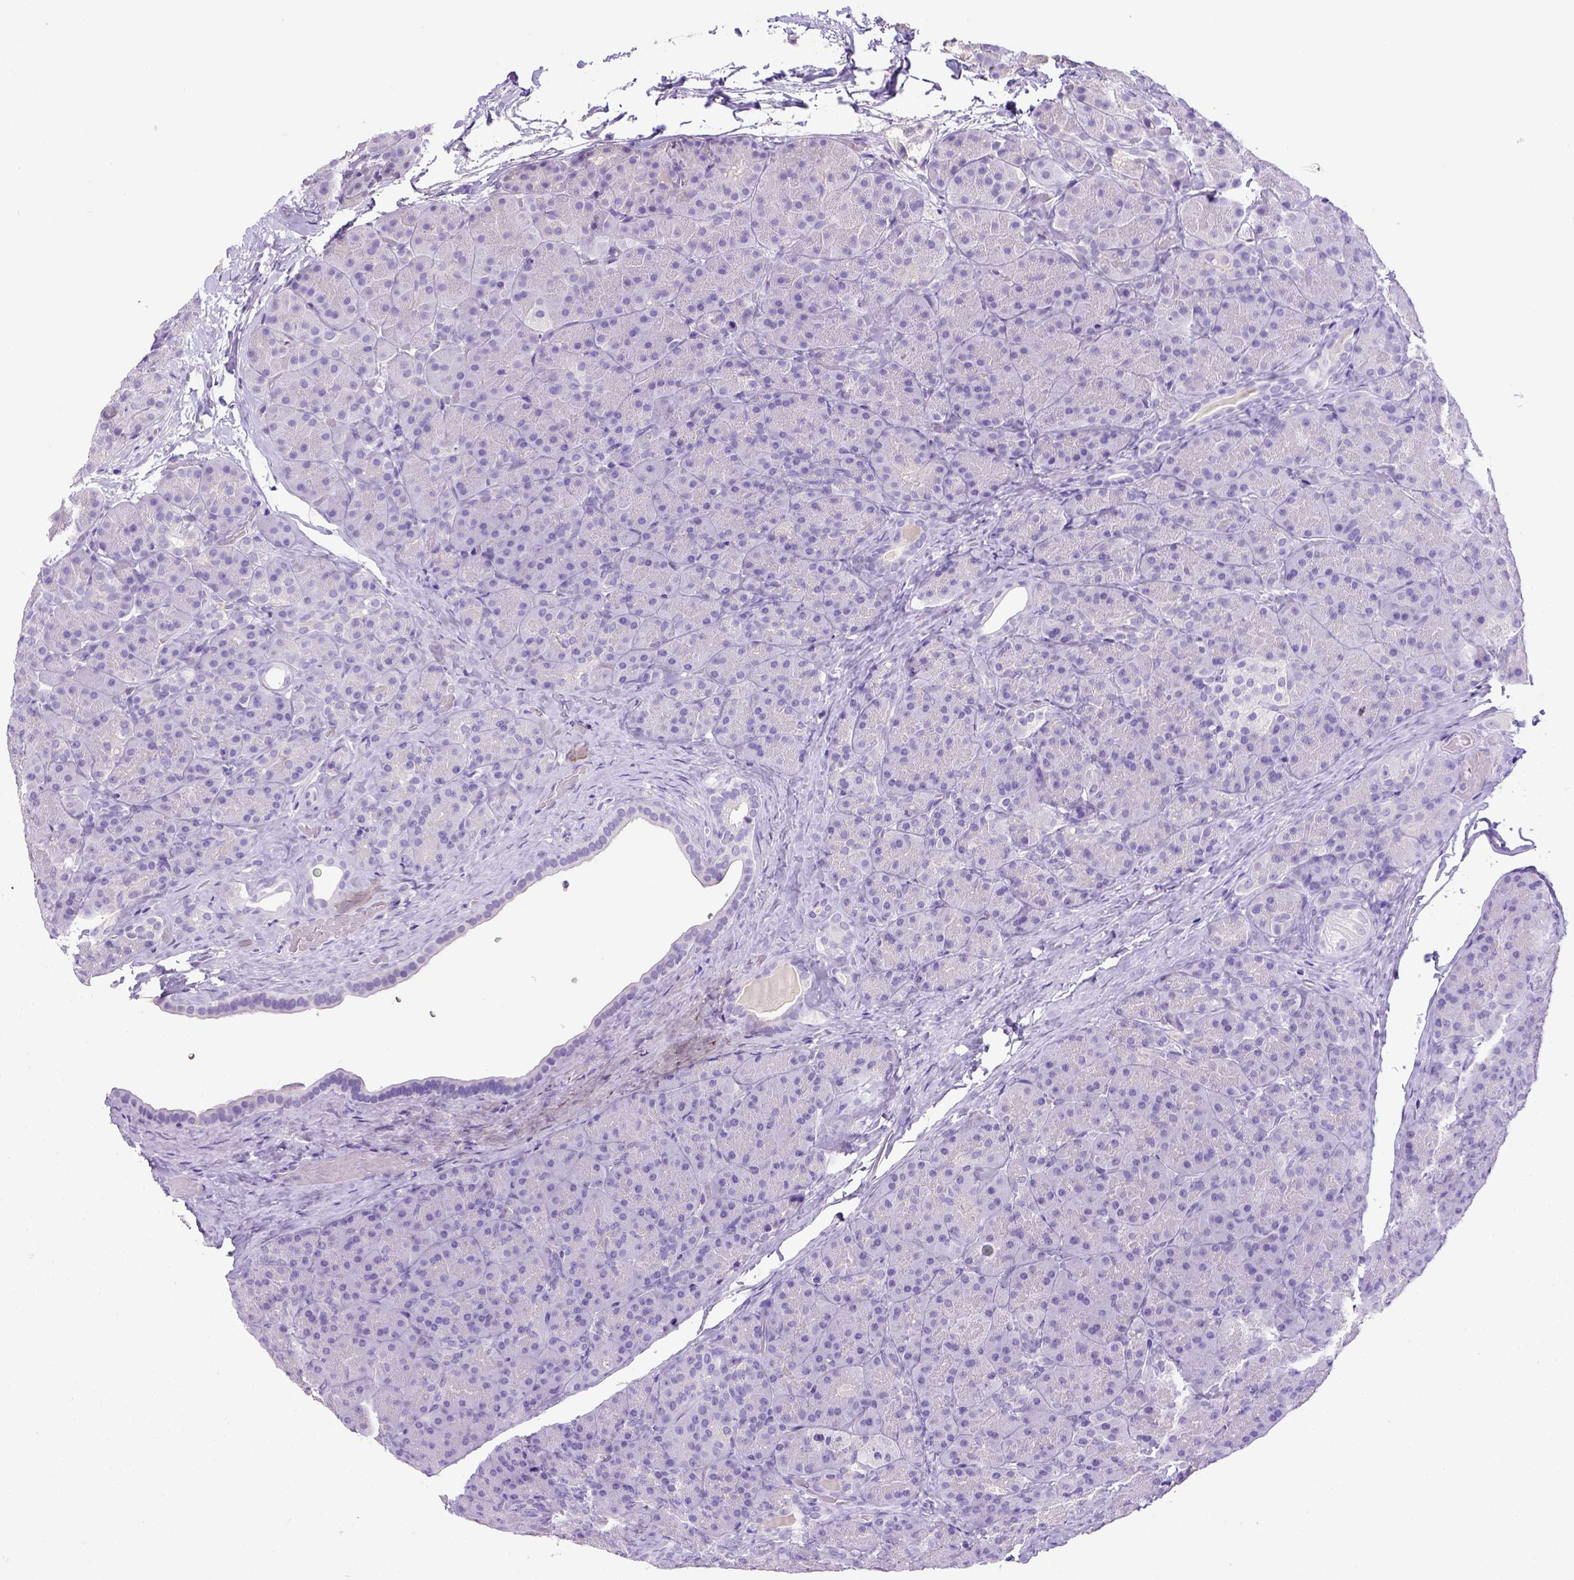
{"staining": {"intensity": "negative", "quantity": "none", "location": "none"}, "tissue": "pancreas", "cell_type": "Exocrine glandular cells", "image_type": "normal", "snomed": [{"axis": "morphology", "description": "Normal tissue, NOS"}, {"axis": "topography", "description": "Pancreas"}], "caption": "Exocrine glandular cells show no significant positivity in normal pancreas. (DAB immunohistochemistry (IHC) with hematoxylin counter stain).", "gene": "ESR1", "patient": {"sex": "male", "age": 57}}